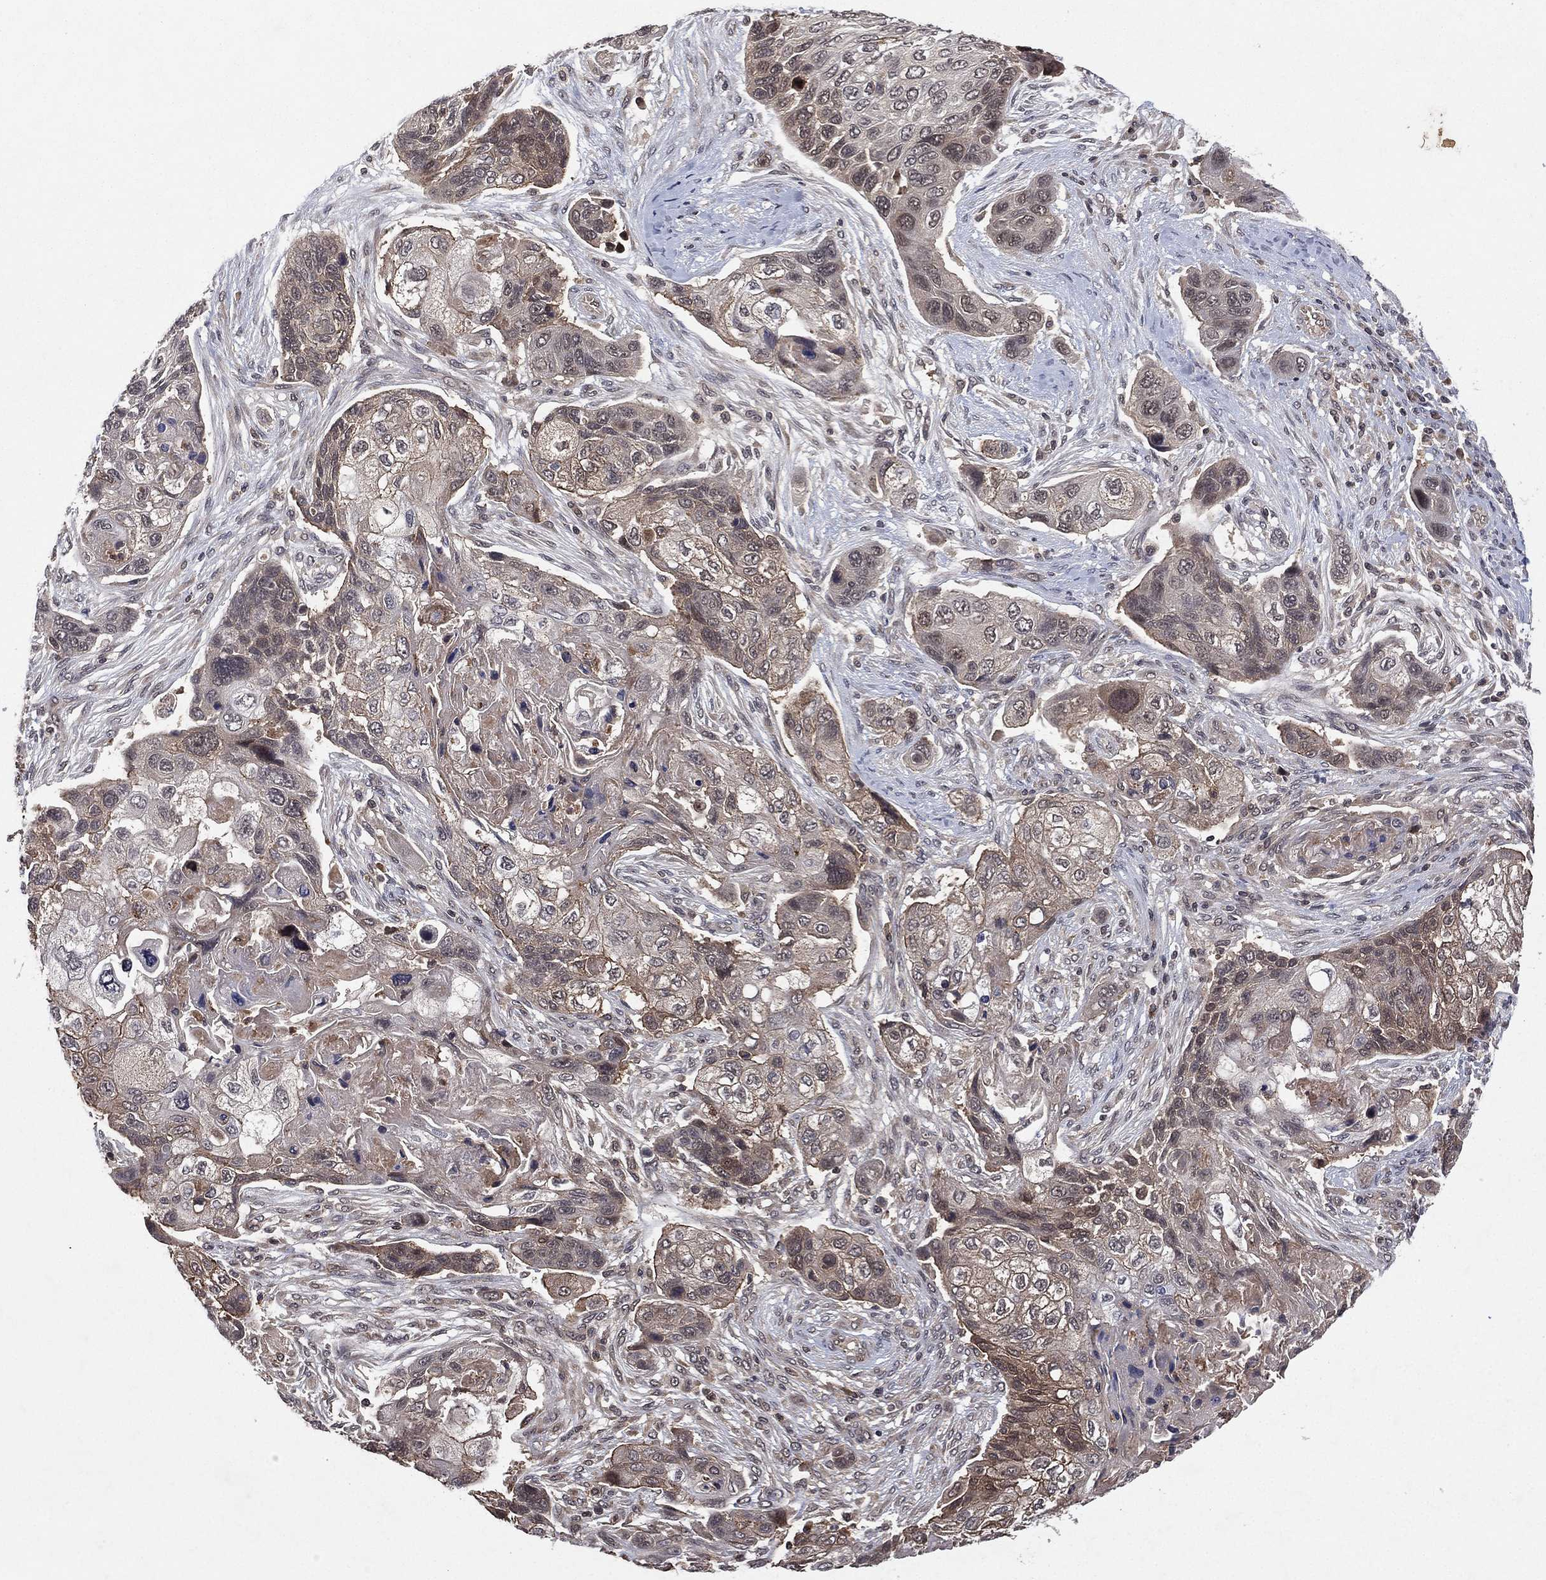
{"staining": {"intensity": "negative", "quantity": "none", "location": "none"}, "tissue": "lung cancer", "cell_type": "Tumor cells", "image_type": "cancer", "snomed": [{"axis": "morphology", "description": "Squamous cell carcinoma, NOS"}, {"axis": "topography", "description": "Lung"}], "caption": "Tumor cells are negative for brown protein staining in lung cancer.", "gene": "ATG4B", "patient": {"sex": "male", "age": 69}}